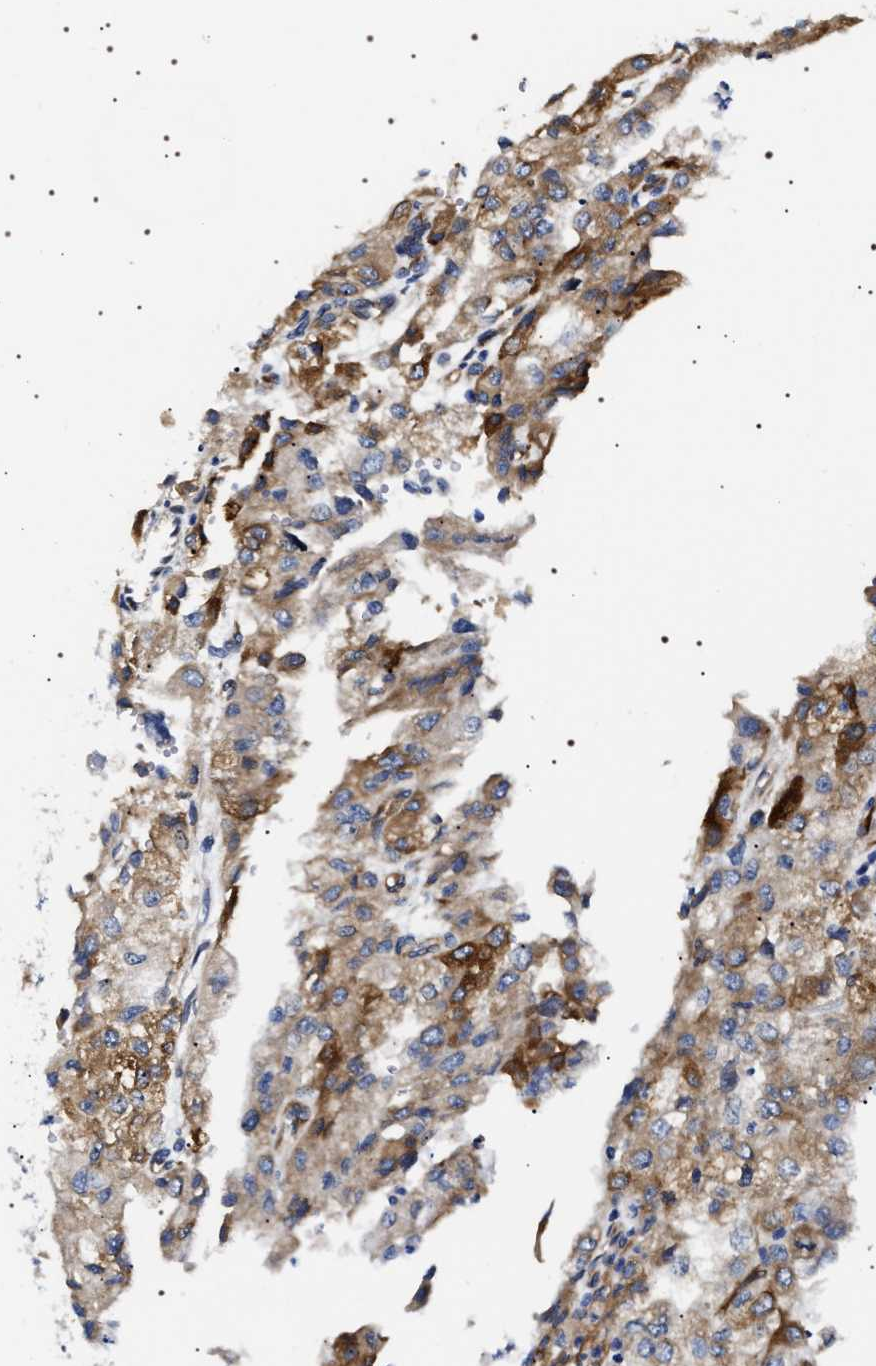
{"staining": {"intensity": "moderate", "quantity": "25%-75%", "location": "cytoplasmic/membranous"}, "tissue": "renal cancer", "cell_type": "Tumor cells", "image_type": "cancer", "snomed": [{"axis": "morphology", "description": "Adenocarcinoma, NOS"}, {"axis": "topography", "description": "Kidney"}], "caption": "Human renal cancer stained for a protein (brown) demonstrates moderate cytoplasmic/membranous positive positivity in about 25%-75% of tumor cells.", "gene": "SQLE", "patient": {"sex": "female", "age": 54}}